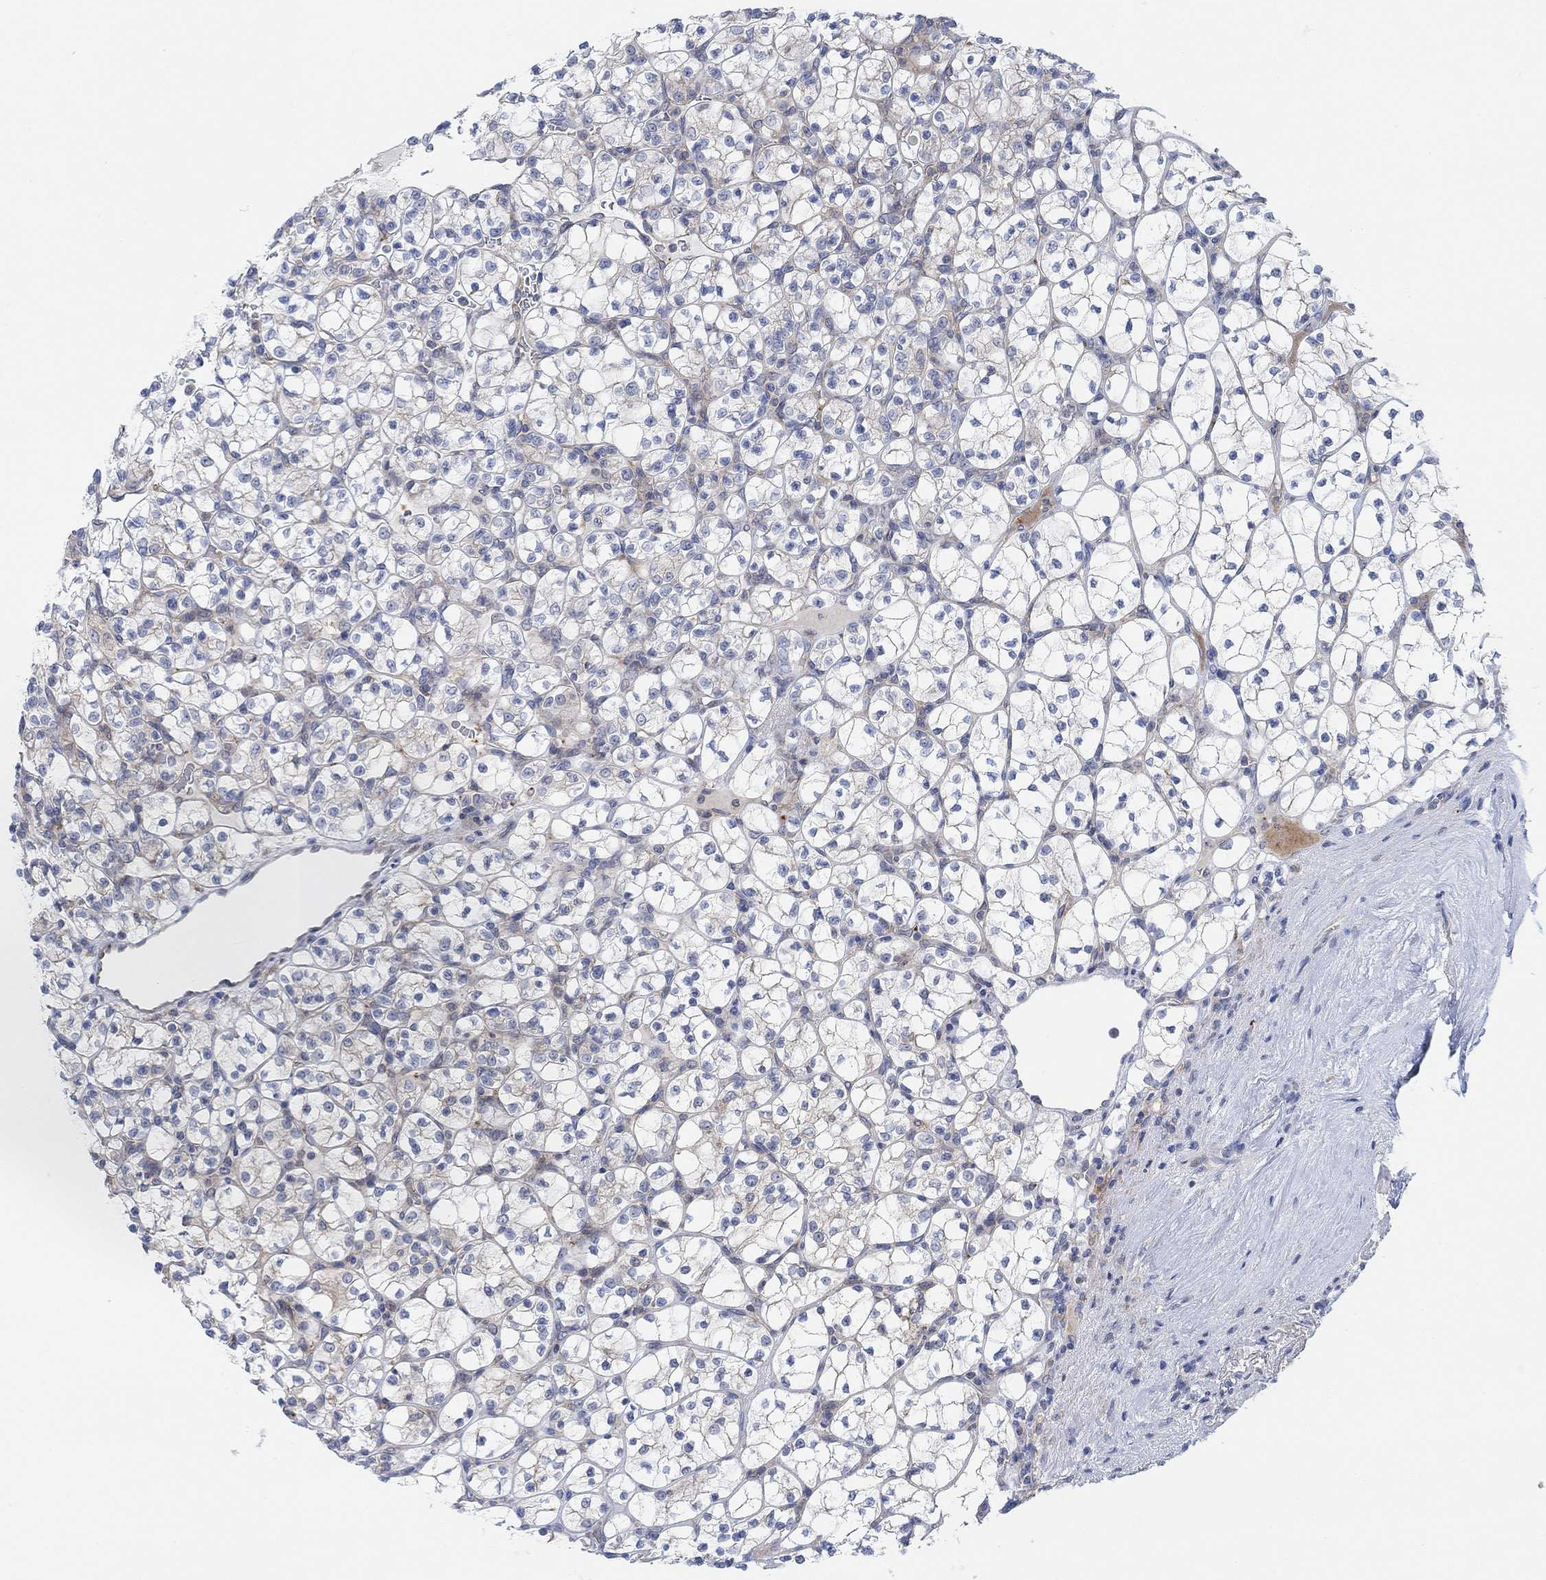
{"staining": {"intensity": "negative", "quantity": "none", "location": "none"}, "tissue": "renal cancer", "cell_type": "Tumor cells", "image_type": "cancer", "snomed": [{"axis": "morphology", "description": "Adenocarcinoma, NOS"}, {"axis": "topography", "description": "Kidney"}], "caption": "Histopathology image shows no protein positivity in tumor cells of renal cancer tissue.", "gene": "PMFBP1", "patient": {"sex": "female", "age": 89}}